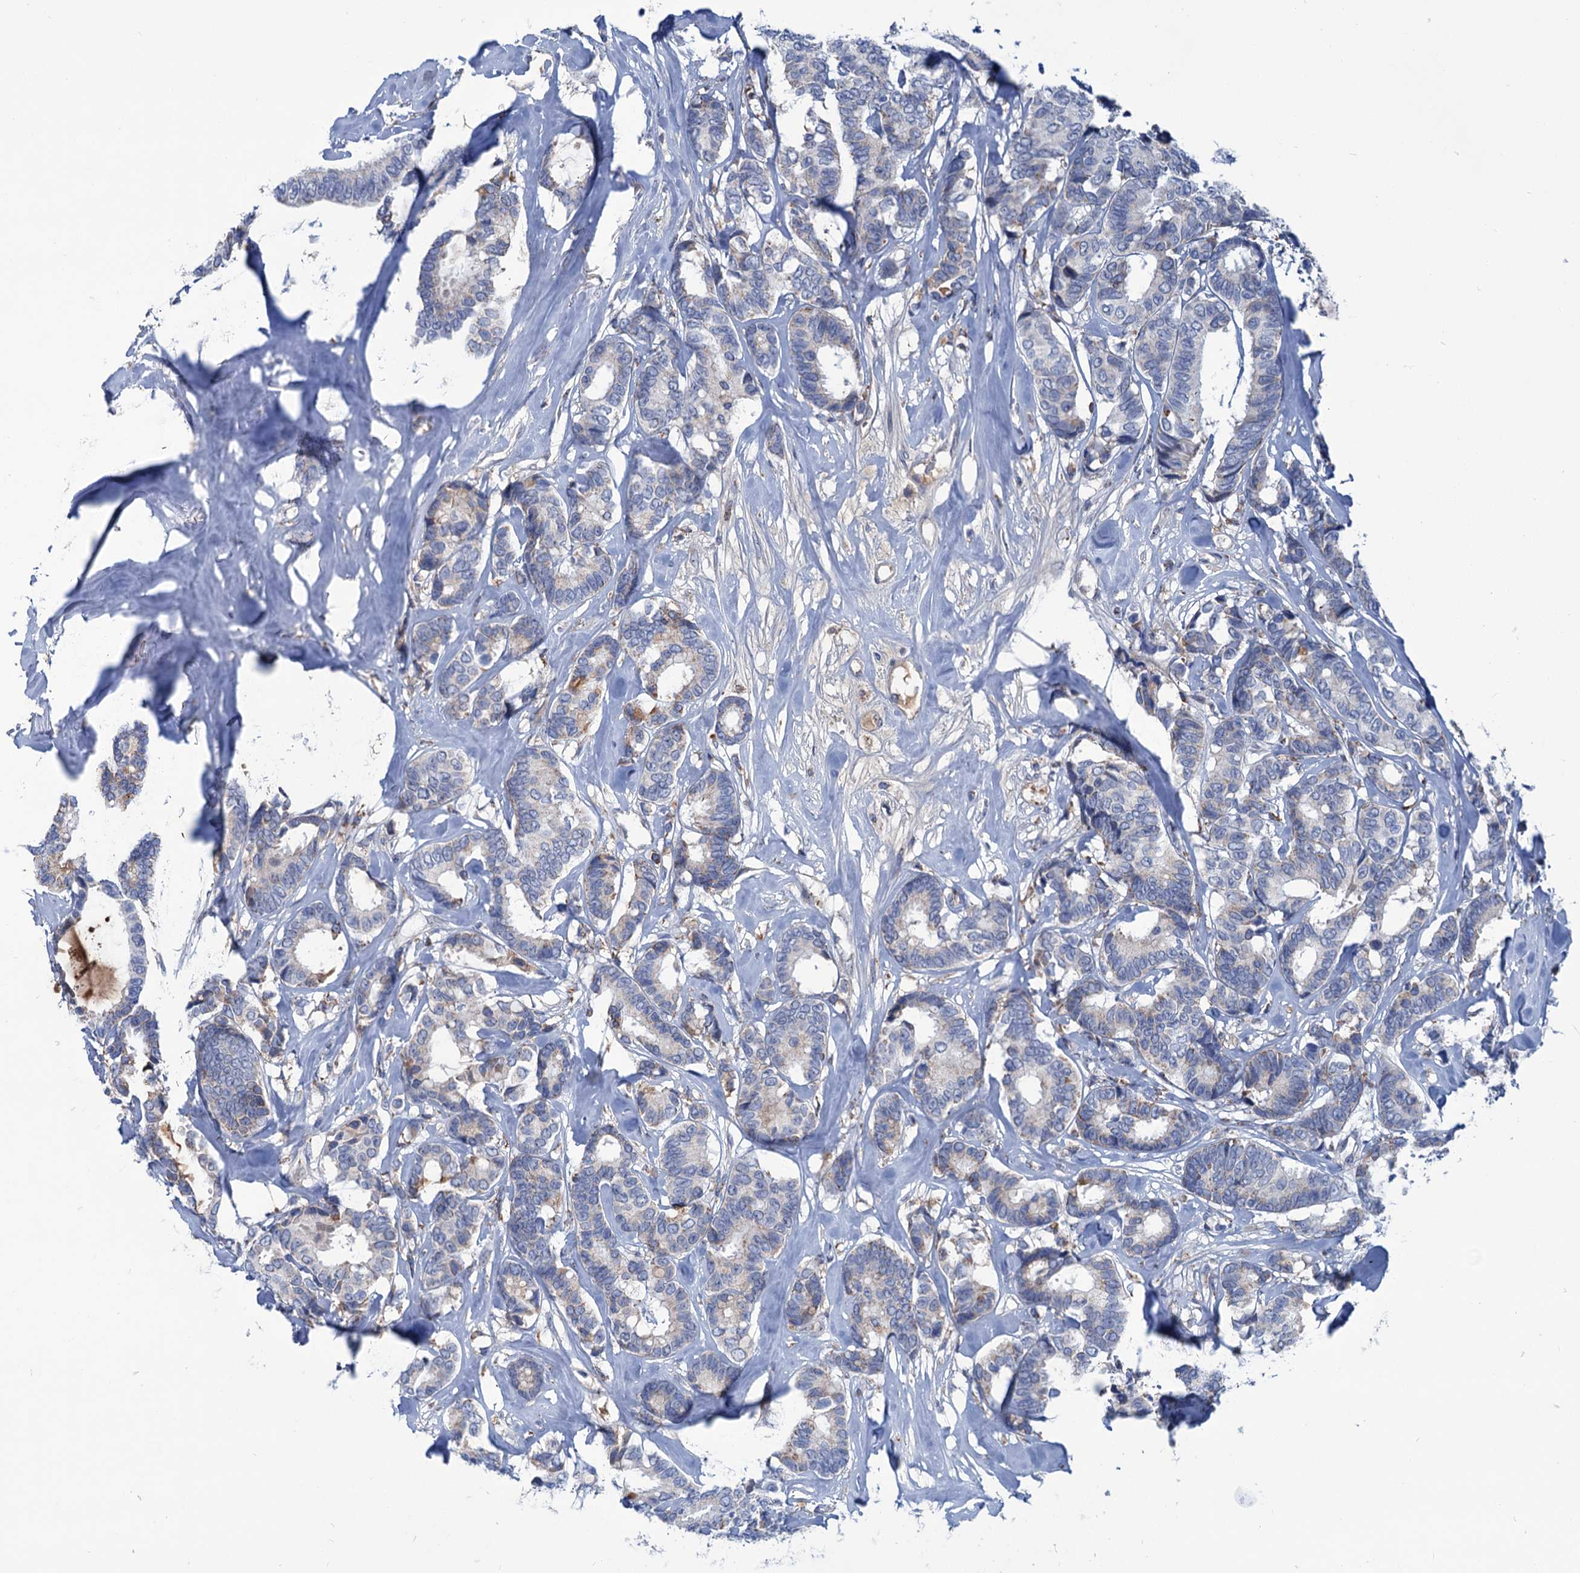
{"staining": {"intensity": "negative", "quantity": "none", "location": "none"}, "tissue": "breast cancer", "cell_type": "Tumor cells", "image_type": "cancer", "snomed": [{"axis": "morphology", "description": "Duct carcinoma"}, {"axis": "topography", "description": "Breast"}], "caption": "Immunohistochemistry (IHC) histopathology image of breast intraductal carcinoma stained for a protein (brown), which demonstrates no positivity in tumor cells.", "gene": "LPIN1", "patient": {"sex": "female", "age": 87}}